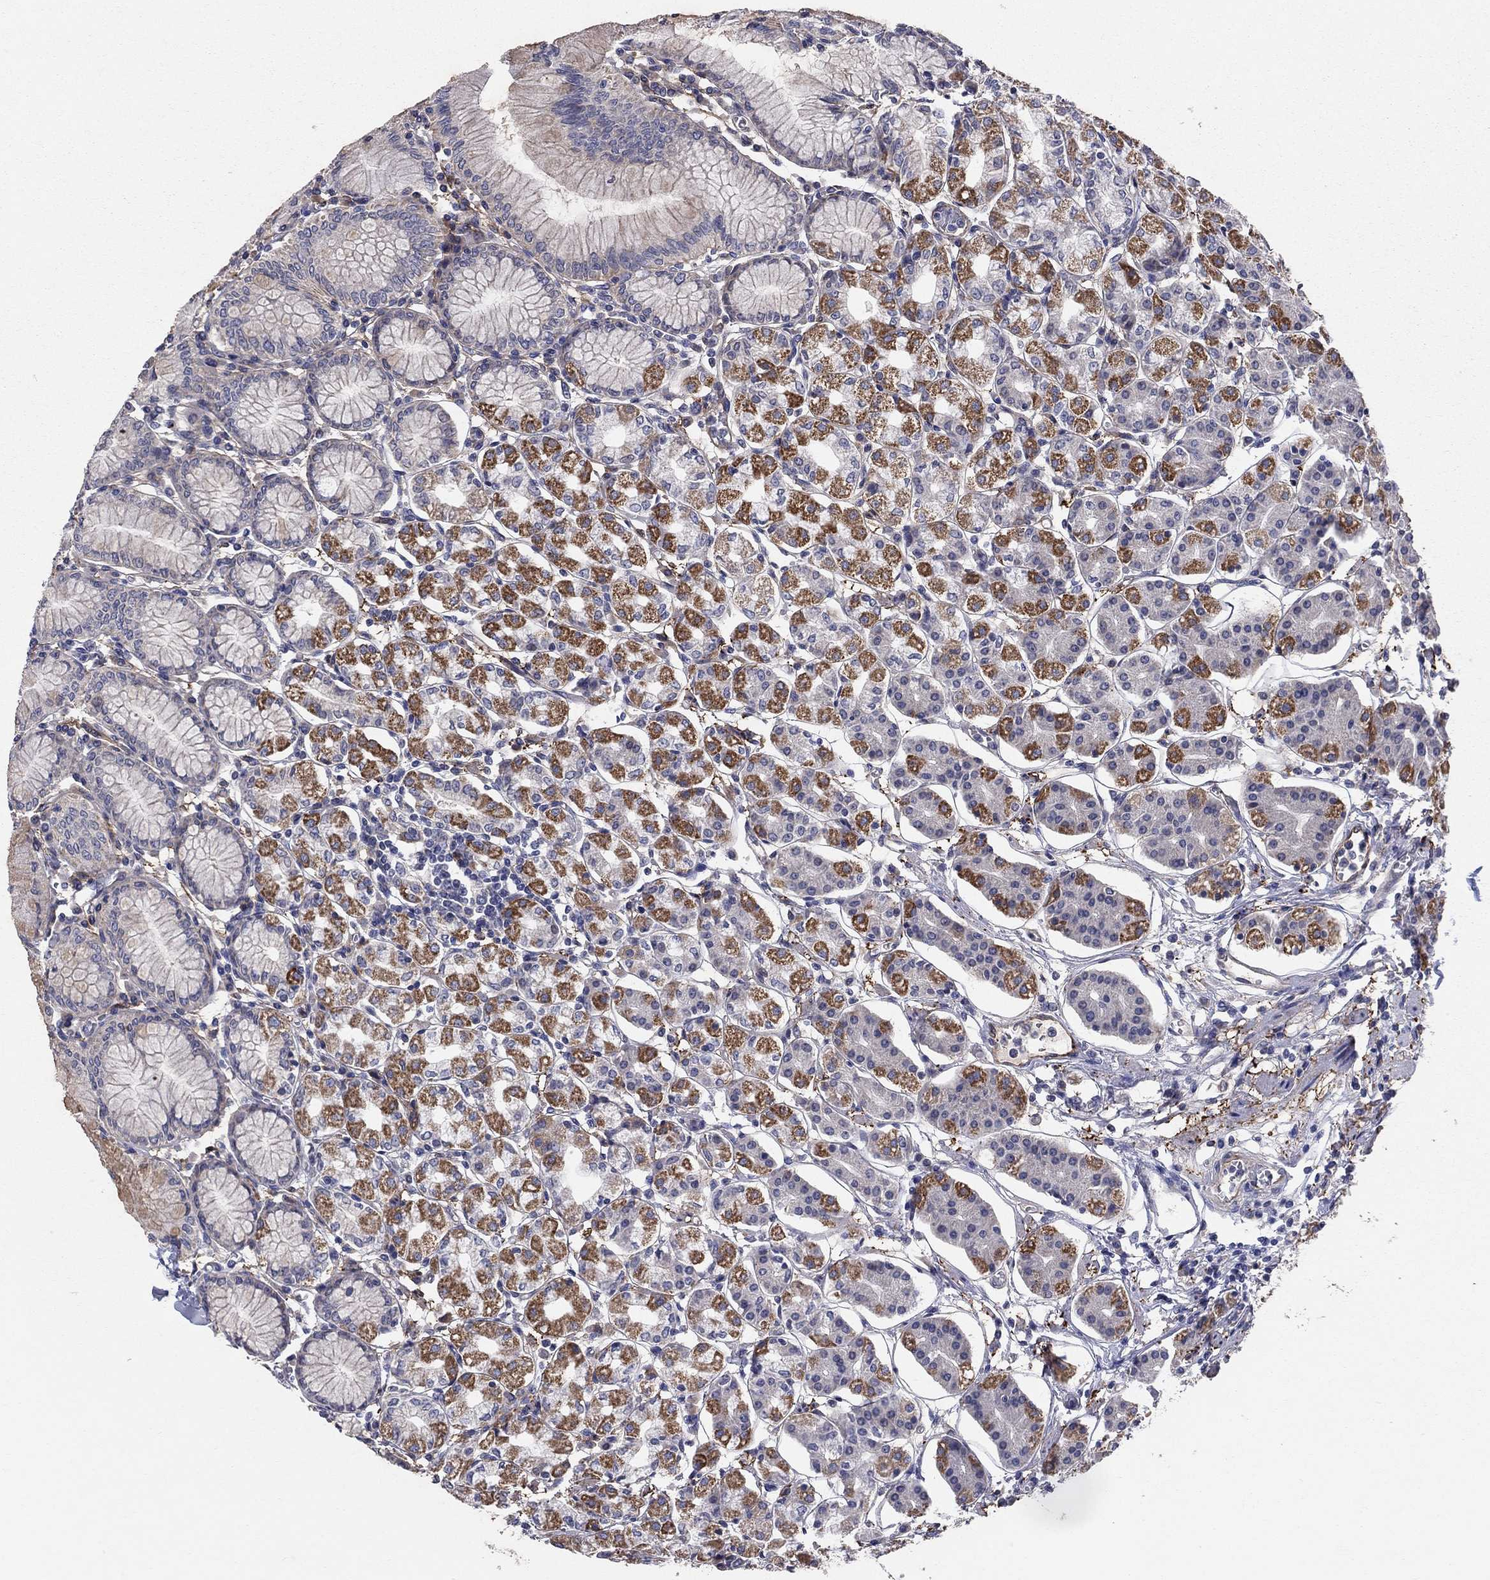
{"staining": {"intensity": "strong", "quantity": "<25%", "location": "nuclear"}, "tissue": "stomach", "cell_type": "Glandular cells", "image_type": "normal", "snomed": [{"axis": "morphology", "description": "Normal tissue, NOS"}, {"axis": "topography", "description": "Skeletal muscle"}, {"axis": "topography", "description": "Stomach"}], "caption": "High-magnification brightfield microscopy of normal stomach stained with DAB (3,3'-diaminobenzidine) (brown) and counterstained with hematoxylin (blue). glandular cells exhibit strong nuclear staining is appreciated in about<25% of cells.", "gene": "EMP2", "patient": {"sex": "female", "age": 57}}